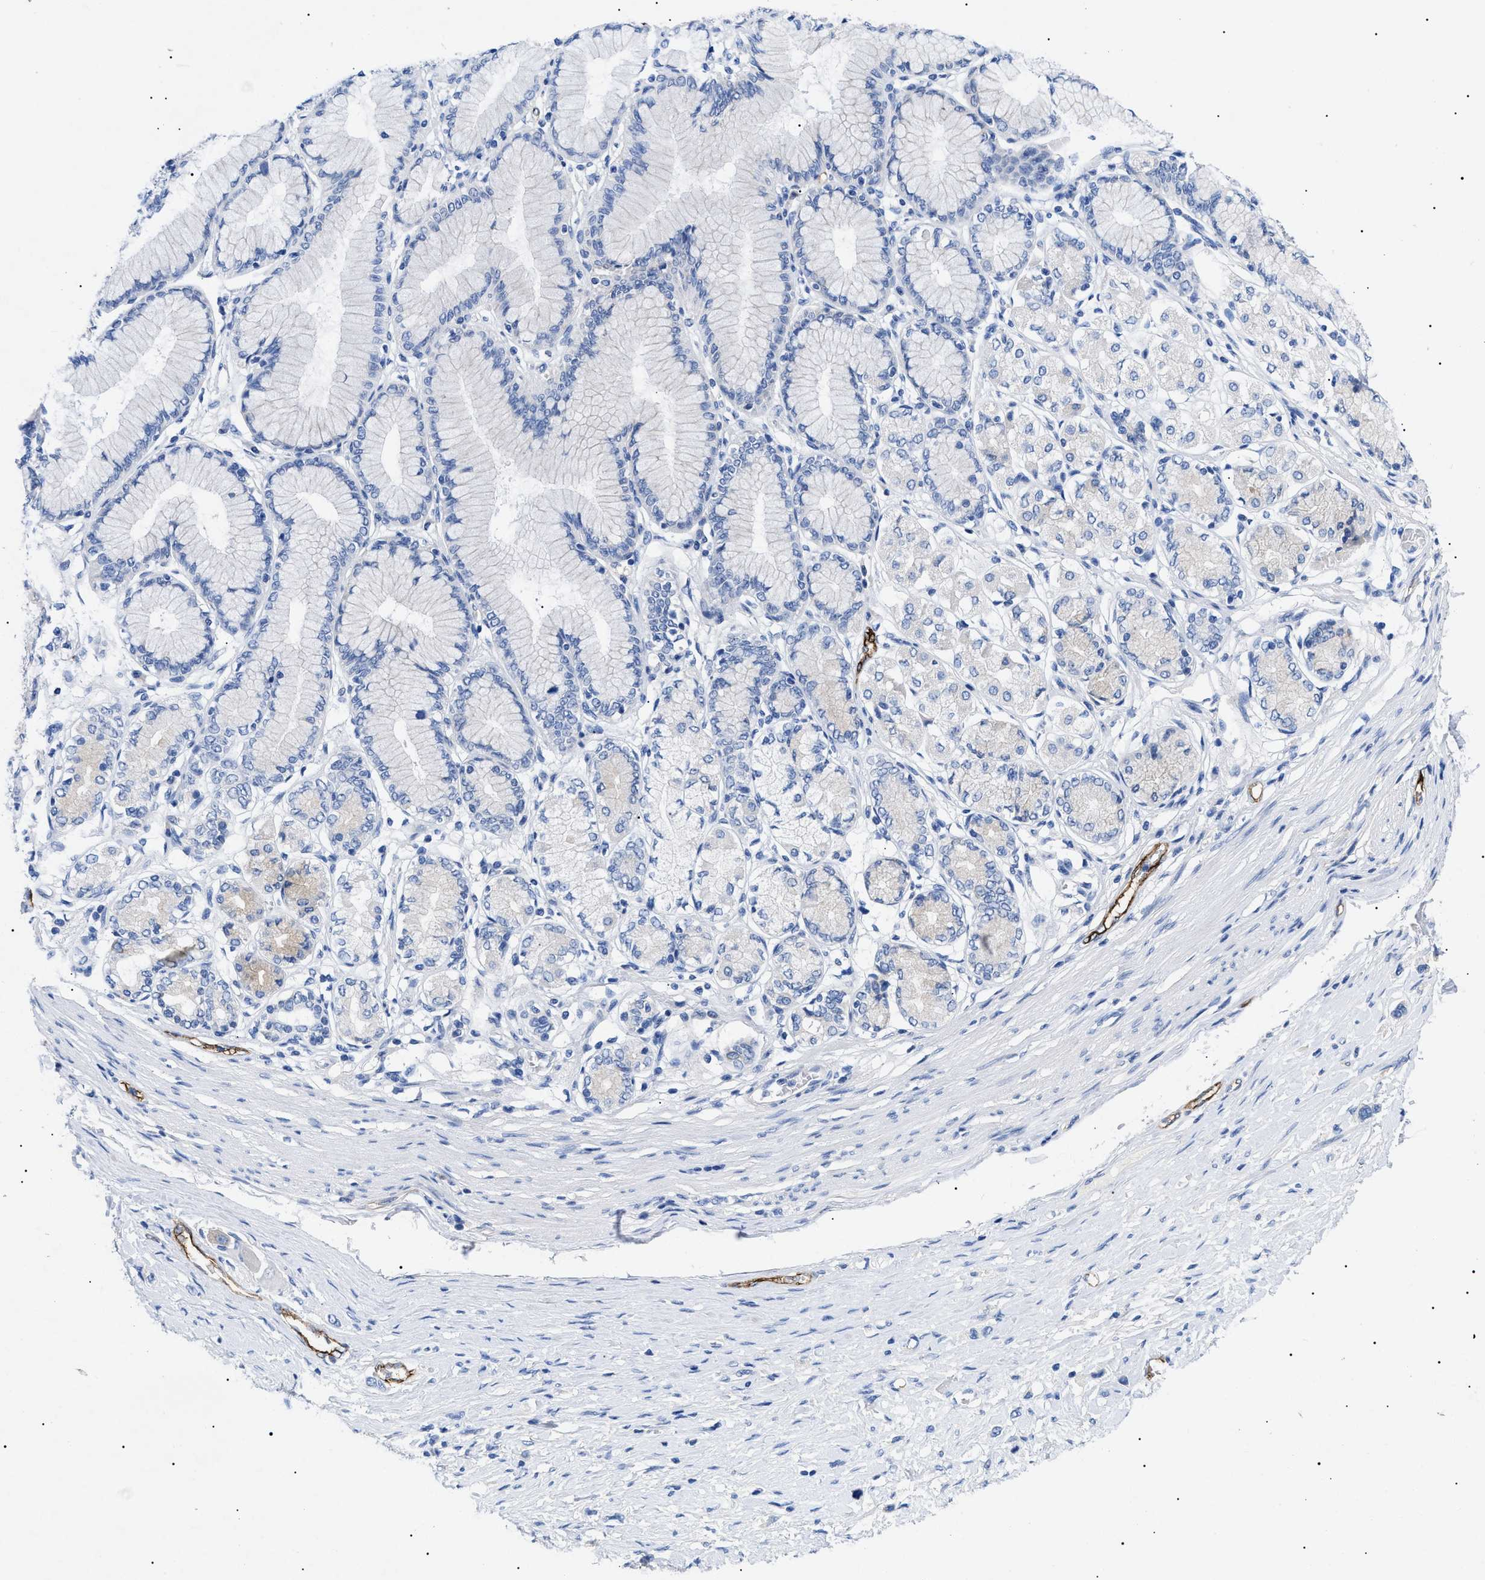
{"staining": {"intensity": "negative", "quantity": "none", "location": "none"}, "tissue": "stomach cancer", "cell_type": "Tumor cells", "image_type": "cancer", "snomed": [{"axis": "morphology", "description": "Normal tissue, NOS"}, {"axis": "morphology", "description": "Adenocarcinoma, NOS"}, {"axis": "topography", "description": "Stomach, upper"}, {"axis": "topography", "description": "Stomach"}], "caption": "The histopathology image reveals no significant positivity in tumor cells of adenocarcinoma (stomach). (DAB (3,3'-diaminobenzidine) immunohistochemistry with hematoxylin counter stain).", "gene": "ACKR1", "patient": {"sex": "female", "age": 65}}